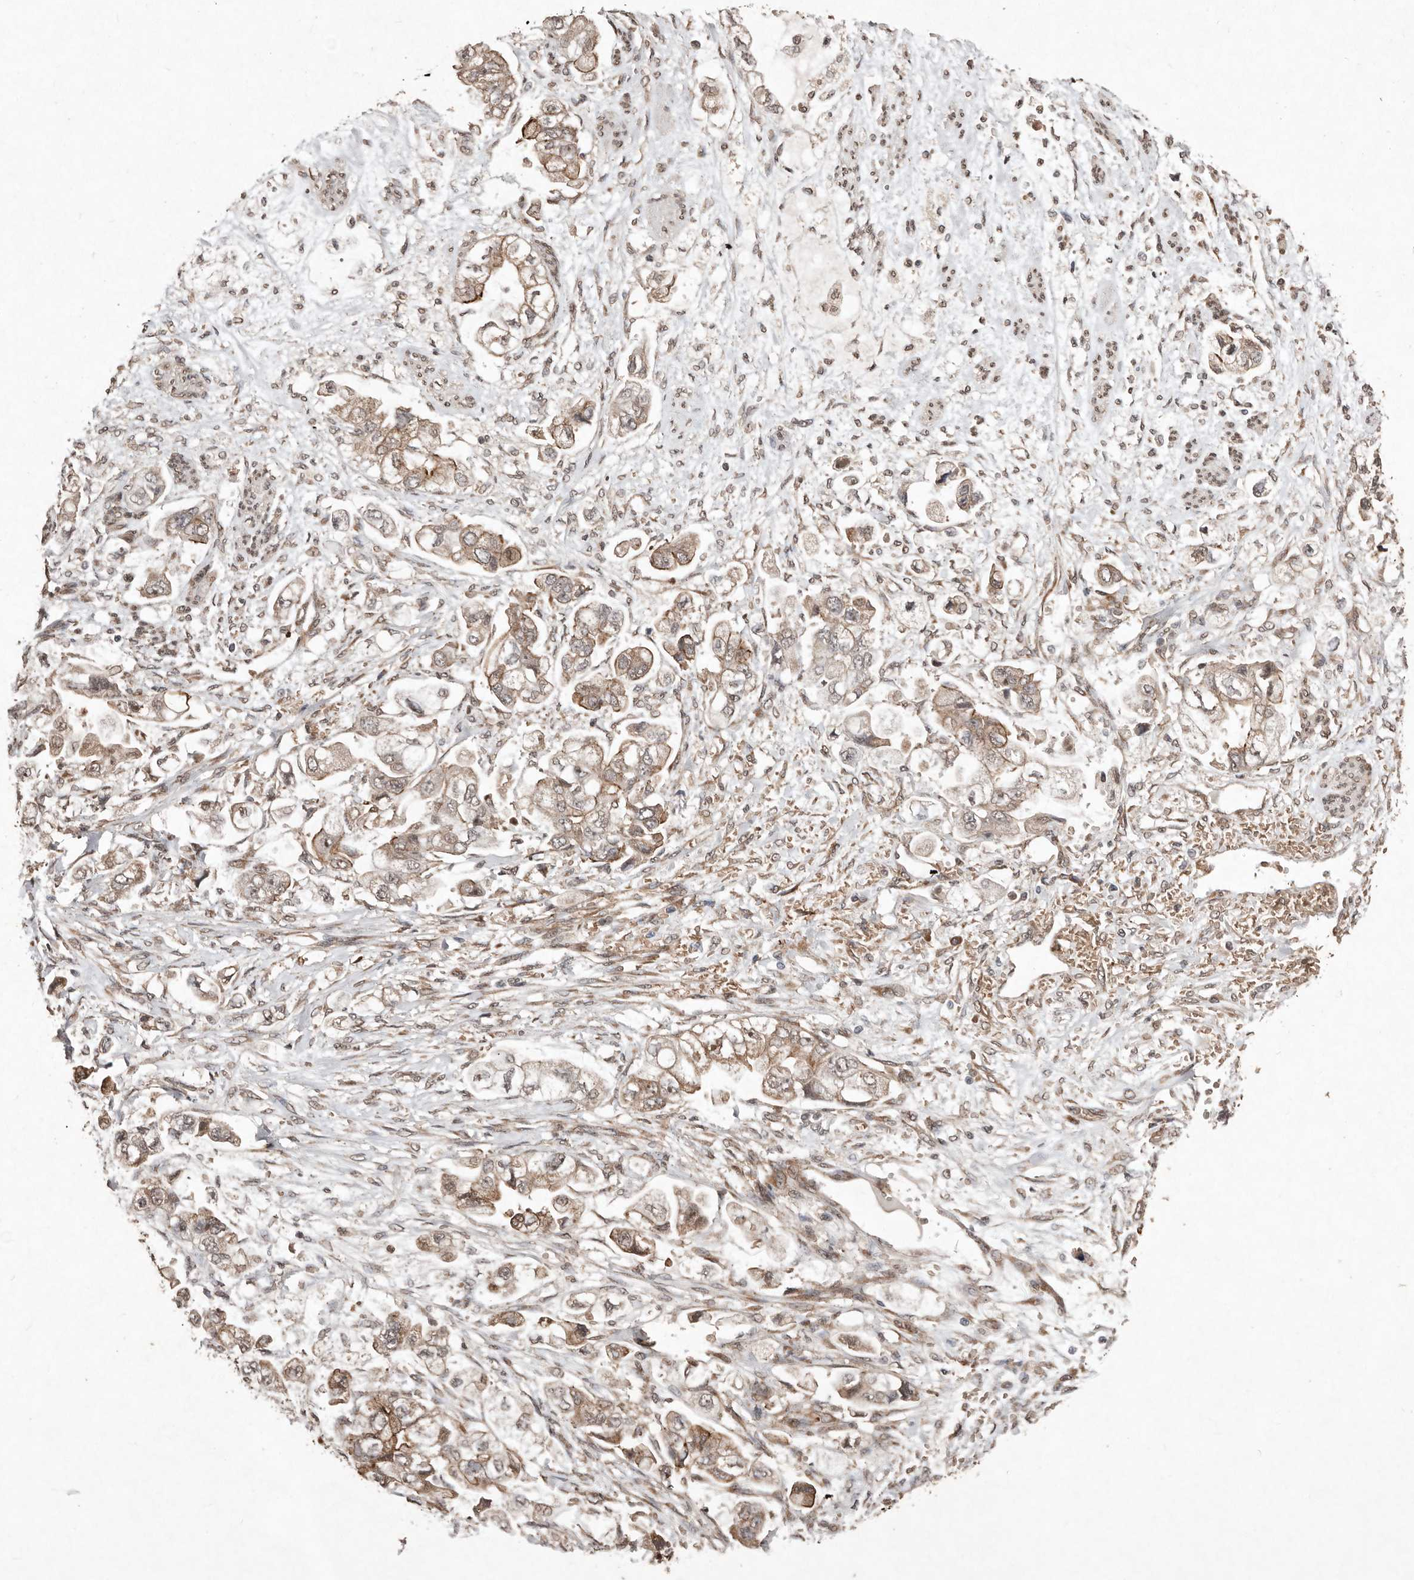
{"staining": {"intensity": "moderate", "quantity": ">75%", "location": "cytoplasmic/membranous"}, "tissue": "stomach cancer", "cell_type": "Tumor cells", "image_type": "cancer", "snomed": [{"axis": "morphology", "description": "Adenocarcinoma, NOS"}, {"axis": "topography", "description": "Stomach"}], "caption": "Brown immunohistochemical staining in human stomach cancer (adenocarcinoma) shows moderate cytoplasmic/membranous staining in approximately >75% of tumor cells.", "gene": "DIP2C", "patient": {"sex": "male", "age": 62}}